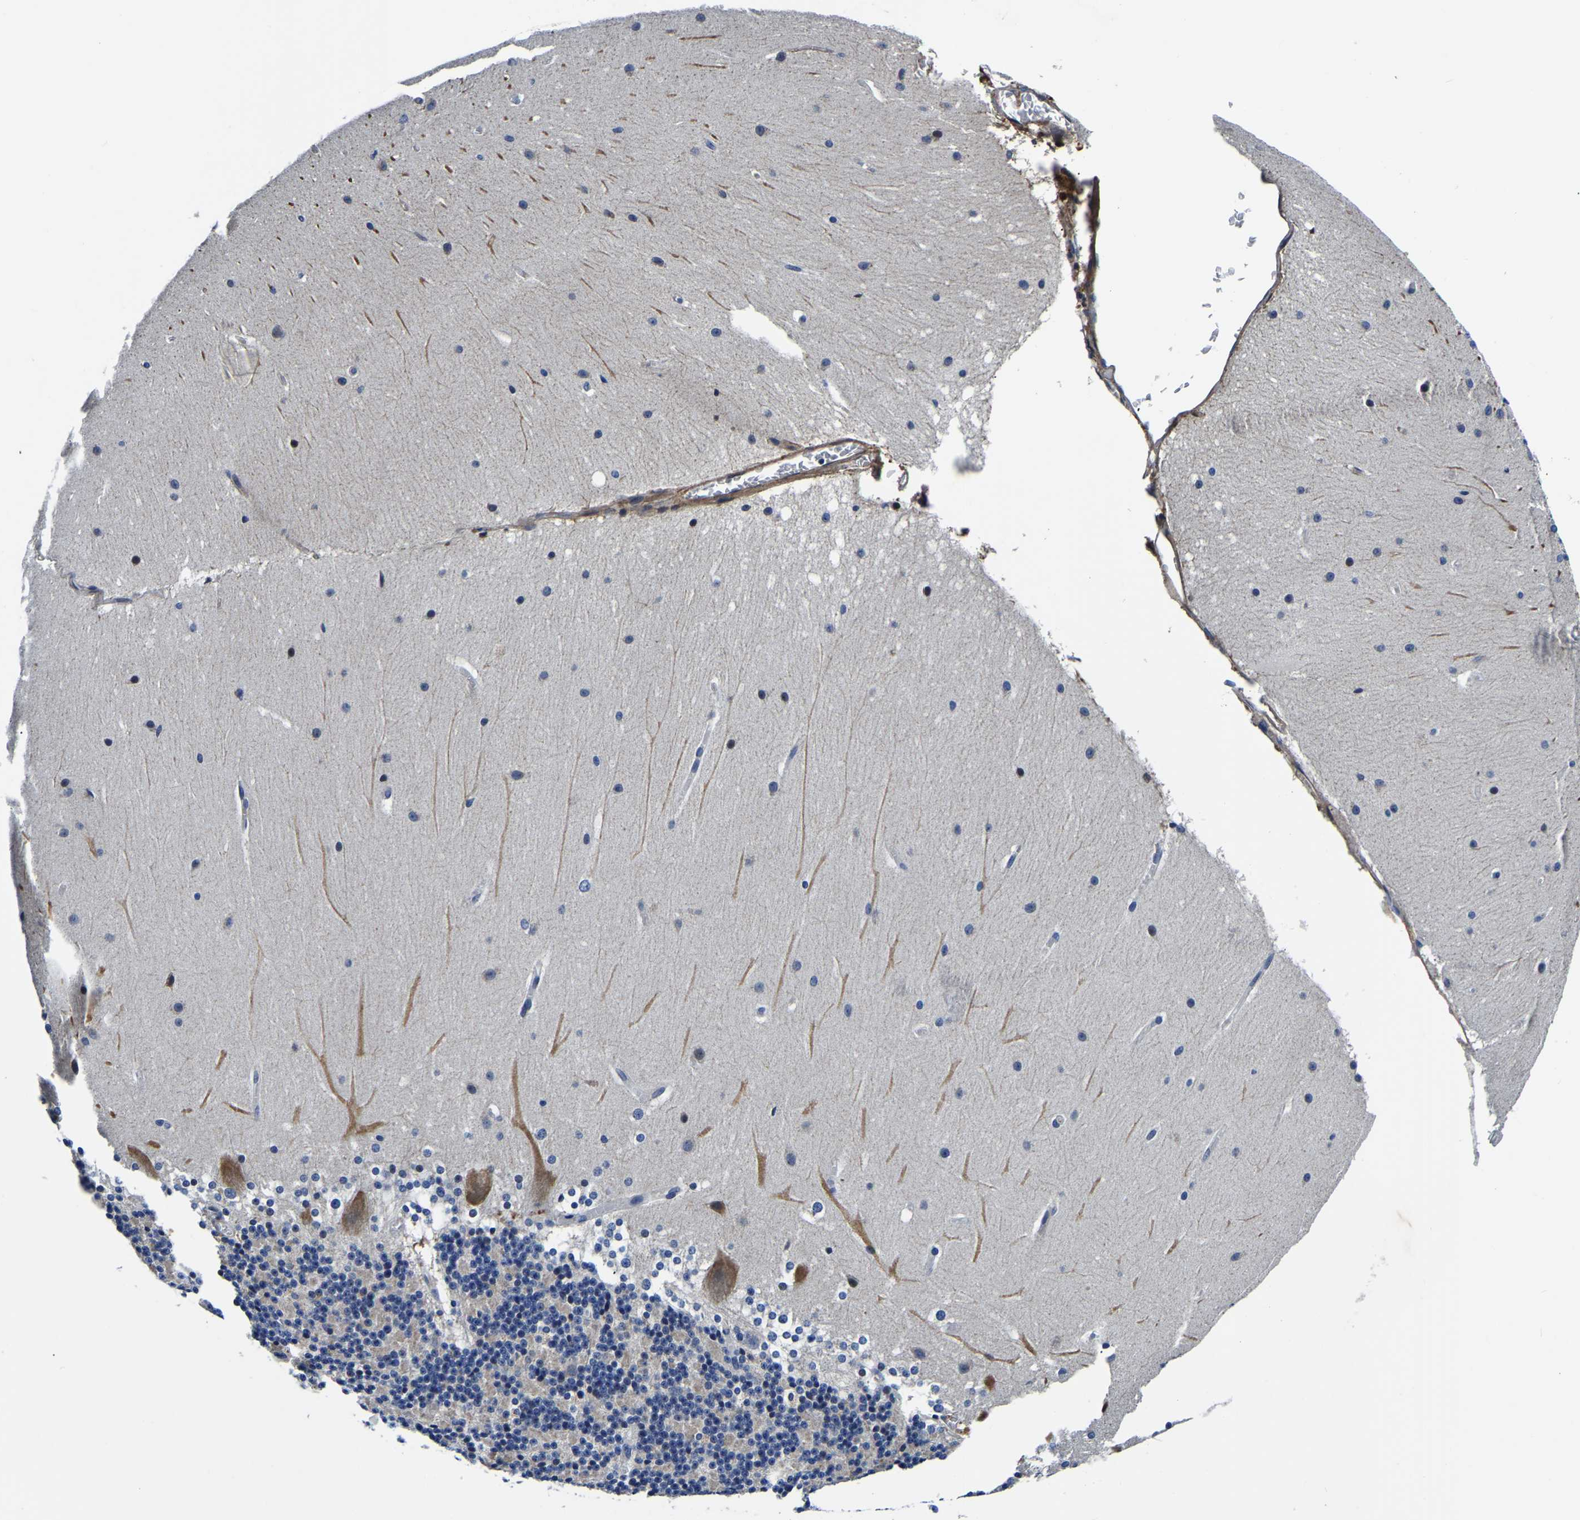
{"staining": {"intensity": "weak", "quantity": "<25%", "location": "cytoplasmic/membranous"}, "tissue": "cerebellum", "cell_type": "Cells in granular layer", "image_type": "normal", "snomed": [{"axis": "morphology", "description": "Normal tissue, NOS"}, {"axis": "topography", "description": "Cerebellum"}], "caption": "Immunohistochemistry (IHC) micrograph of normal cerebellum: human cerebellum stained with DAB demonstrates no significant protein staining in cells in granular layer. Nuclei are stained in blue.", "gene": "KCTD17", "patient": {"sex": "female", "age": 19}}